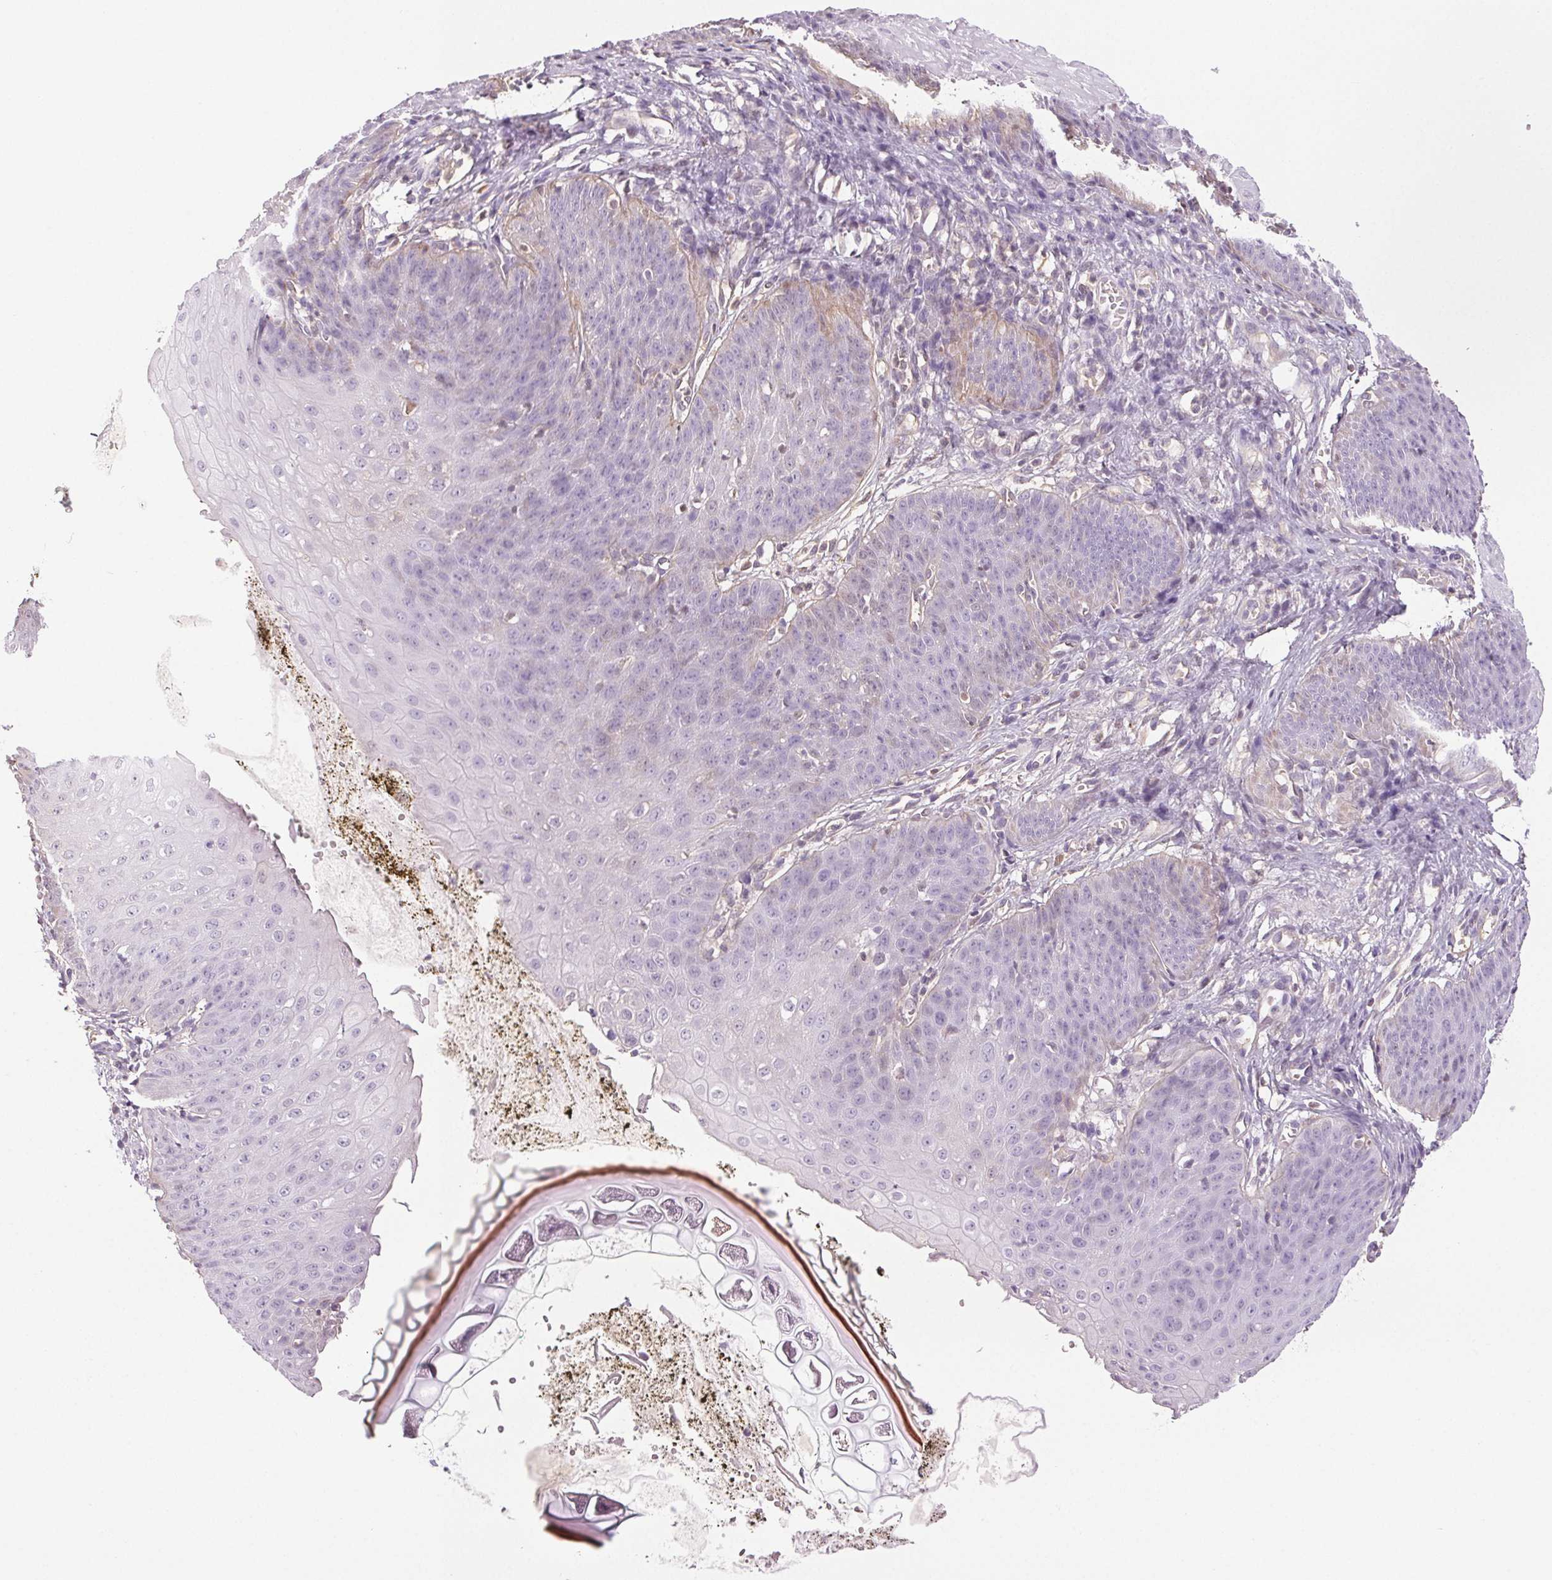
{"staining": {"intensity": "negative", "quantity": "none", "location": "none"}, "tissue": "esophagus", "cell_type": "Squamous epithelial cells", "image_type": "normal", "snomed": [{"axis": "morphology", "description": "Normal tissue, NOS"}, {"axis": "topography", "description": "Esophagus"}], "caption": "The image displays no staining of squamous epithelial cells in benign esophagus.", "gene": "COL7A1", "patient": {"sex": "male", "age": 71}}